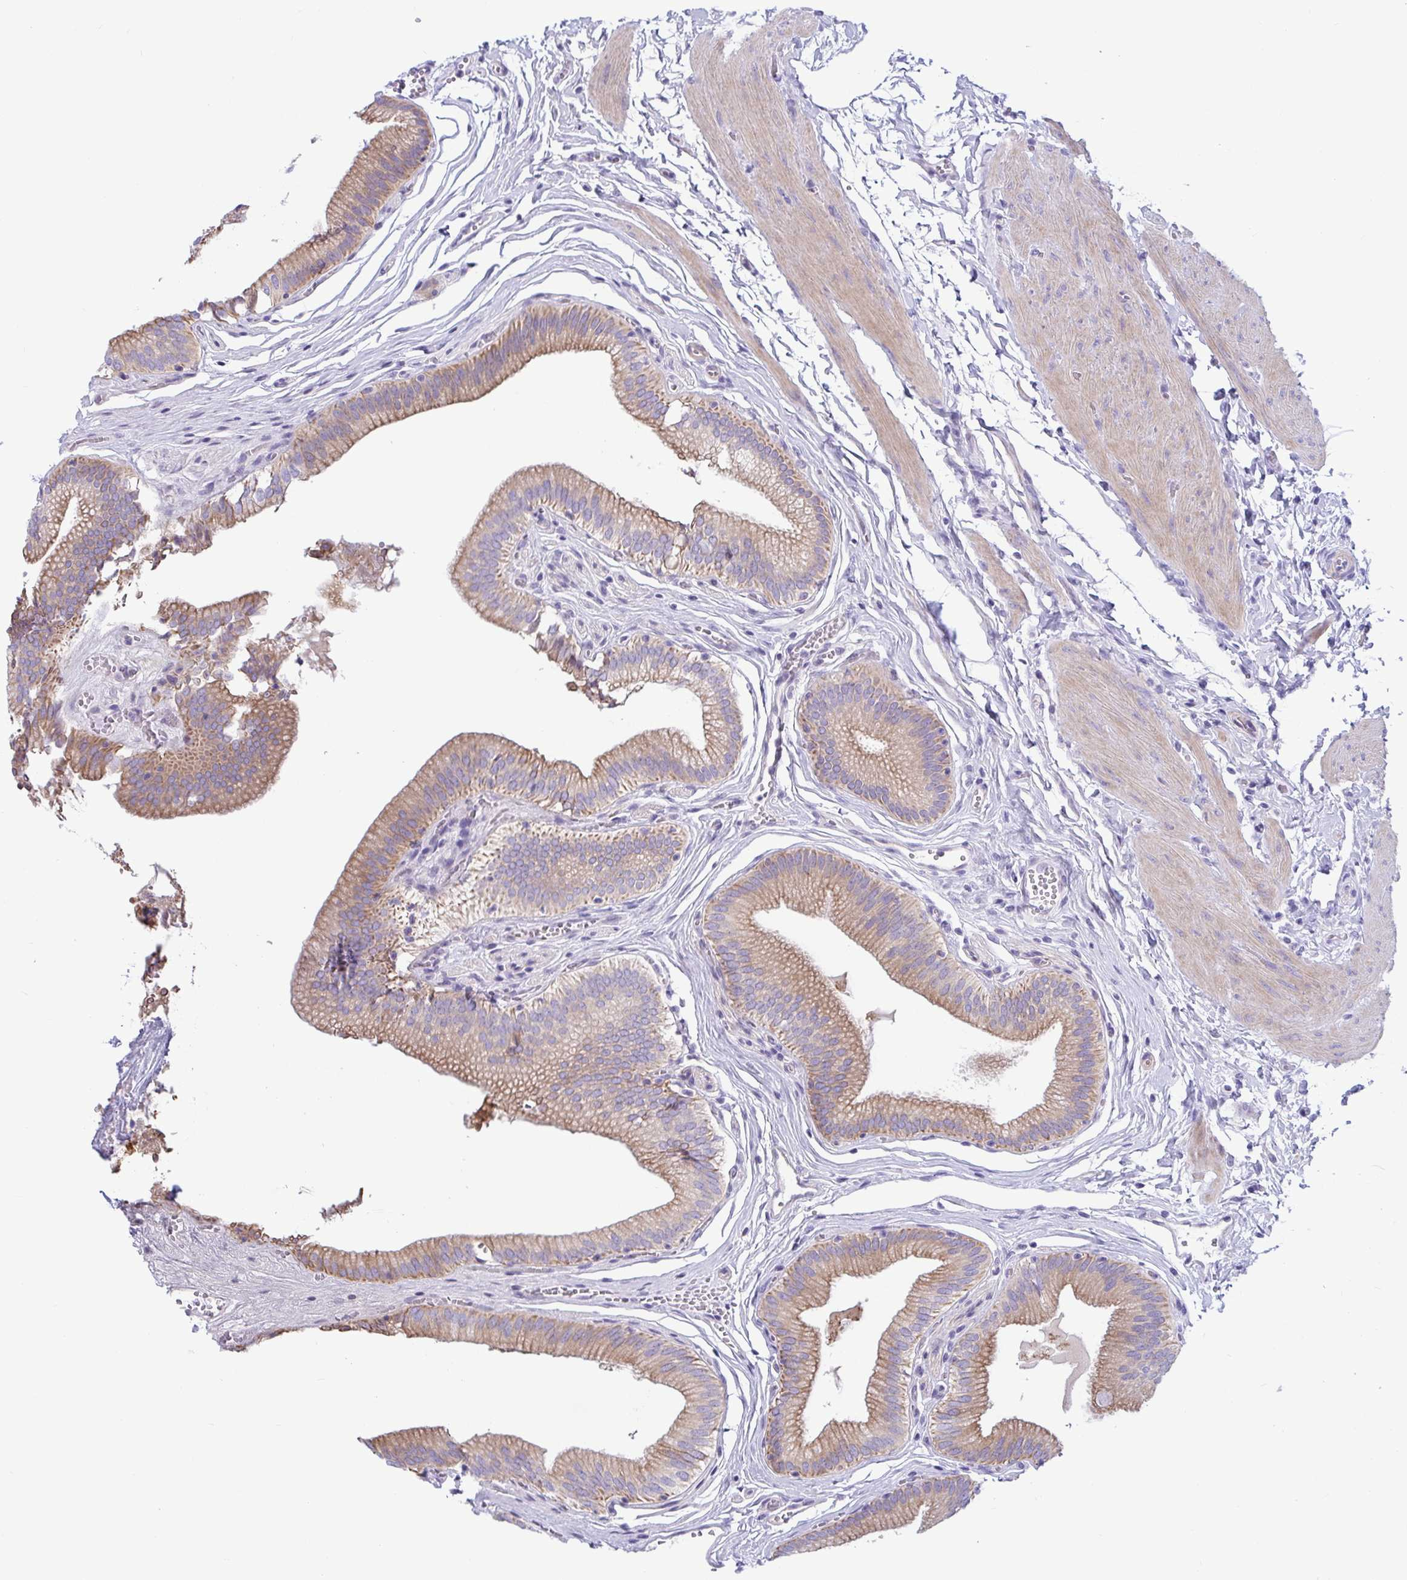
{"staining": {"intensity": "moderate", "quantity": ">75%", "location": "cytoplasmic/membranous"}, "tissue": "gallbladder", "cell_type": "Glandular cells", "image_type": "normal", "snomed": [{"axis": "morphology", "description": "Normal tissue, NOS"}, {"axis": "topography", "description": "Gallbladder"}, {"axis": "topography", "description": "Peripheral nerve tissue"}], "caption": "This is an image of immunohistochemistry staining of unremarkable gallbladder, which shows moderate expression in the cytoplasmic/membranous of glandular cells.", "gene": "TNNI2", "patient": {"sex": "male", "age": 17}}